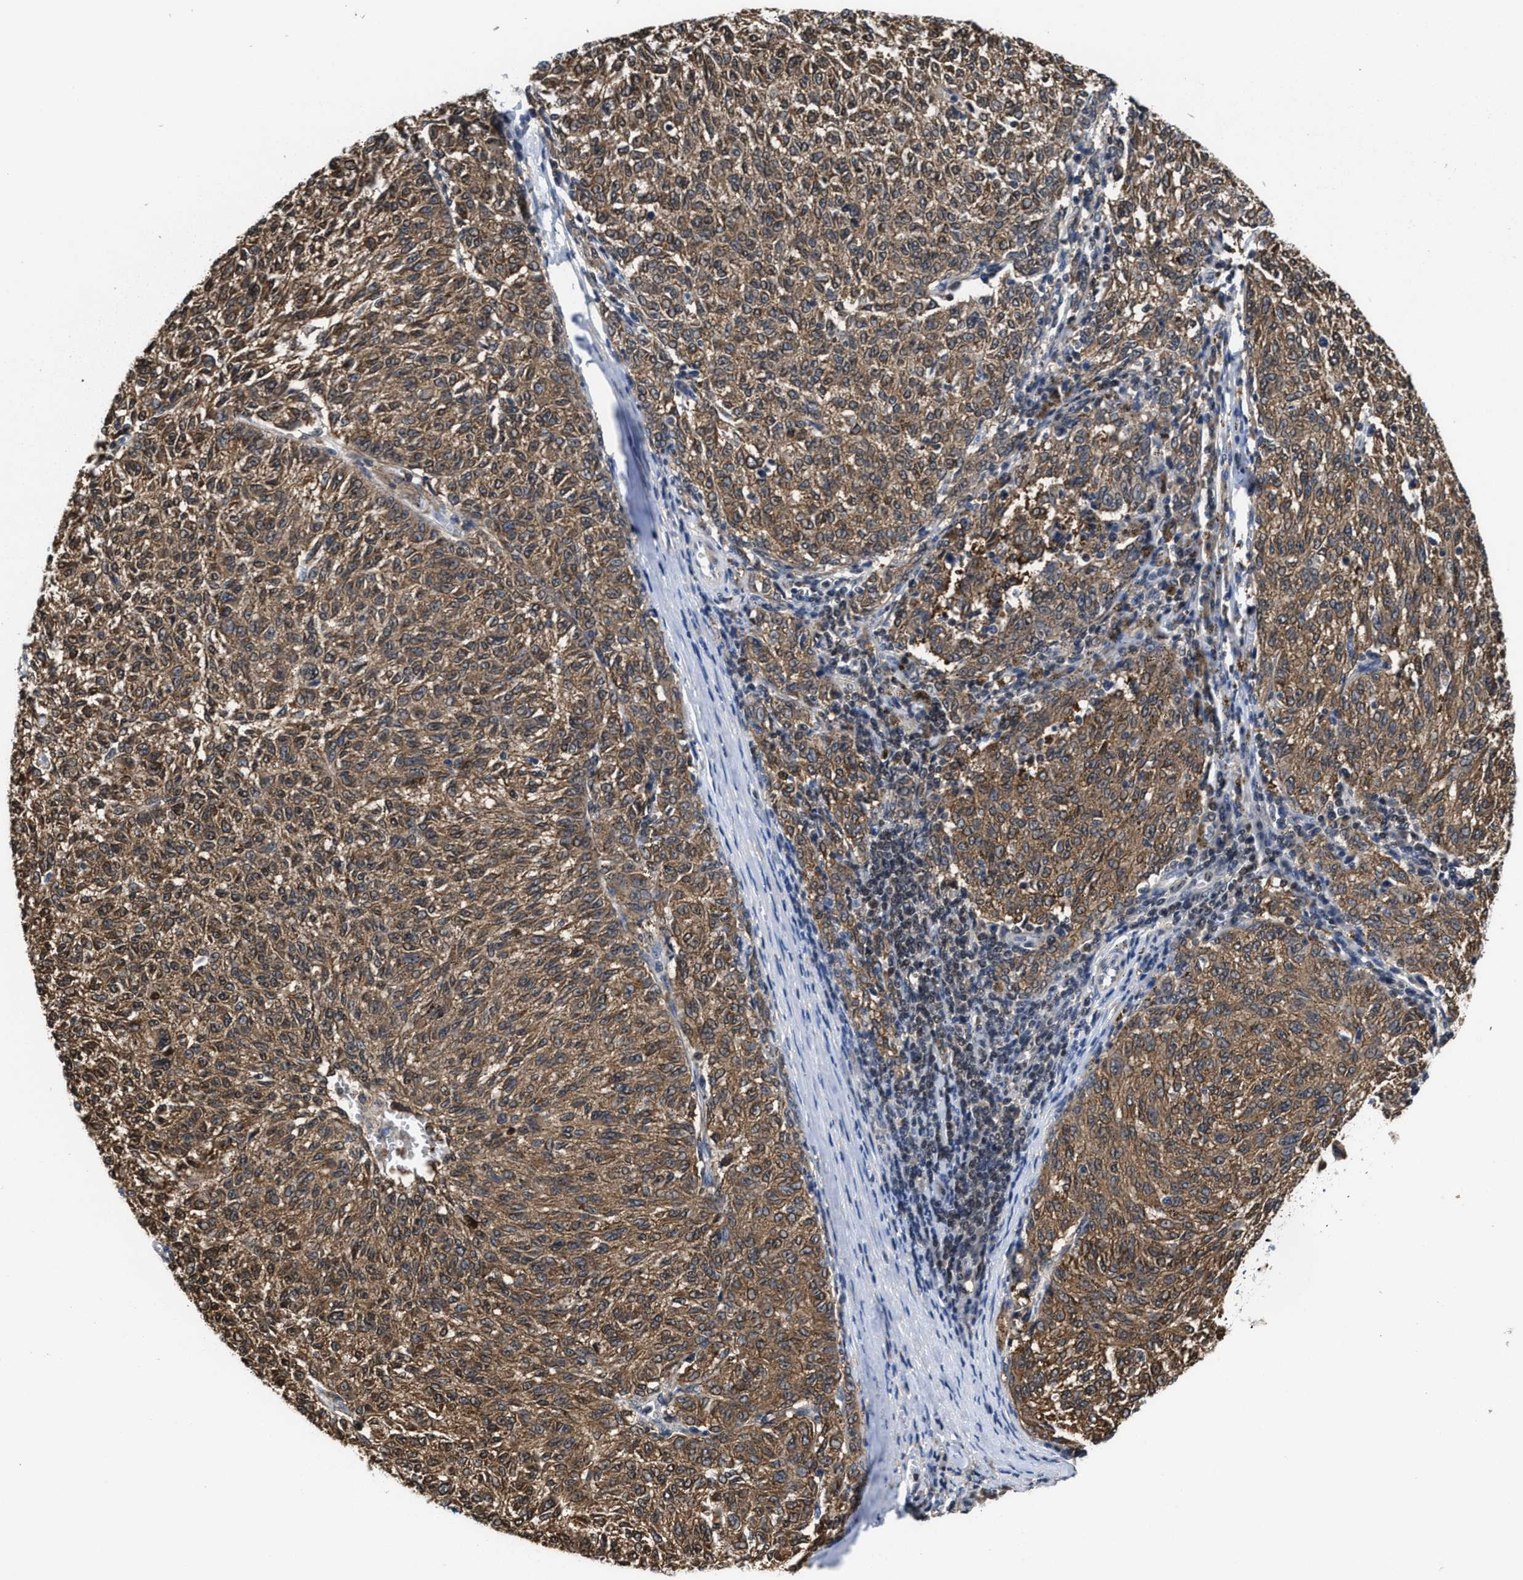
{"staining": {"intensity": "moderate", "quantity": ">75%", "location": "cytoplasmic/membranous,nuclear"}, "tissue": "melanoma", "cell_type": "Tumor cells", "image_type": "cancer", "snomed": [{"axis": "morphology", "description": "Malignant melanoma, NOS"}, {"axis": "topography", "description": "Skin"}], "caption": "Immunohistochemistry (DAB (3,3'-diaminobenzidine)) staining of human melanoma shows moderate cytoplasmic/membranous and nuclear protein expression in about >75% of tumor cells.", "gene": "KIF12", "patient": {"sex": "female", "age": 72}}